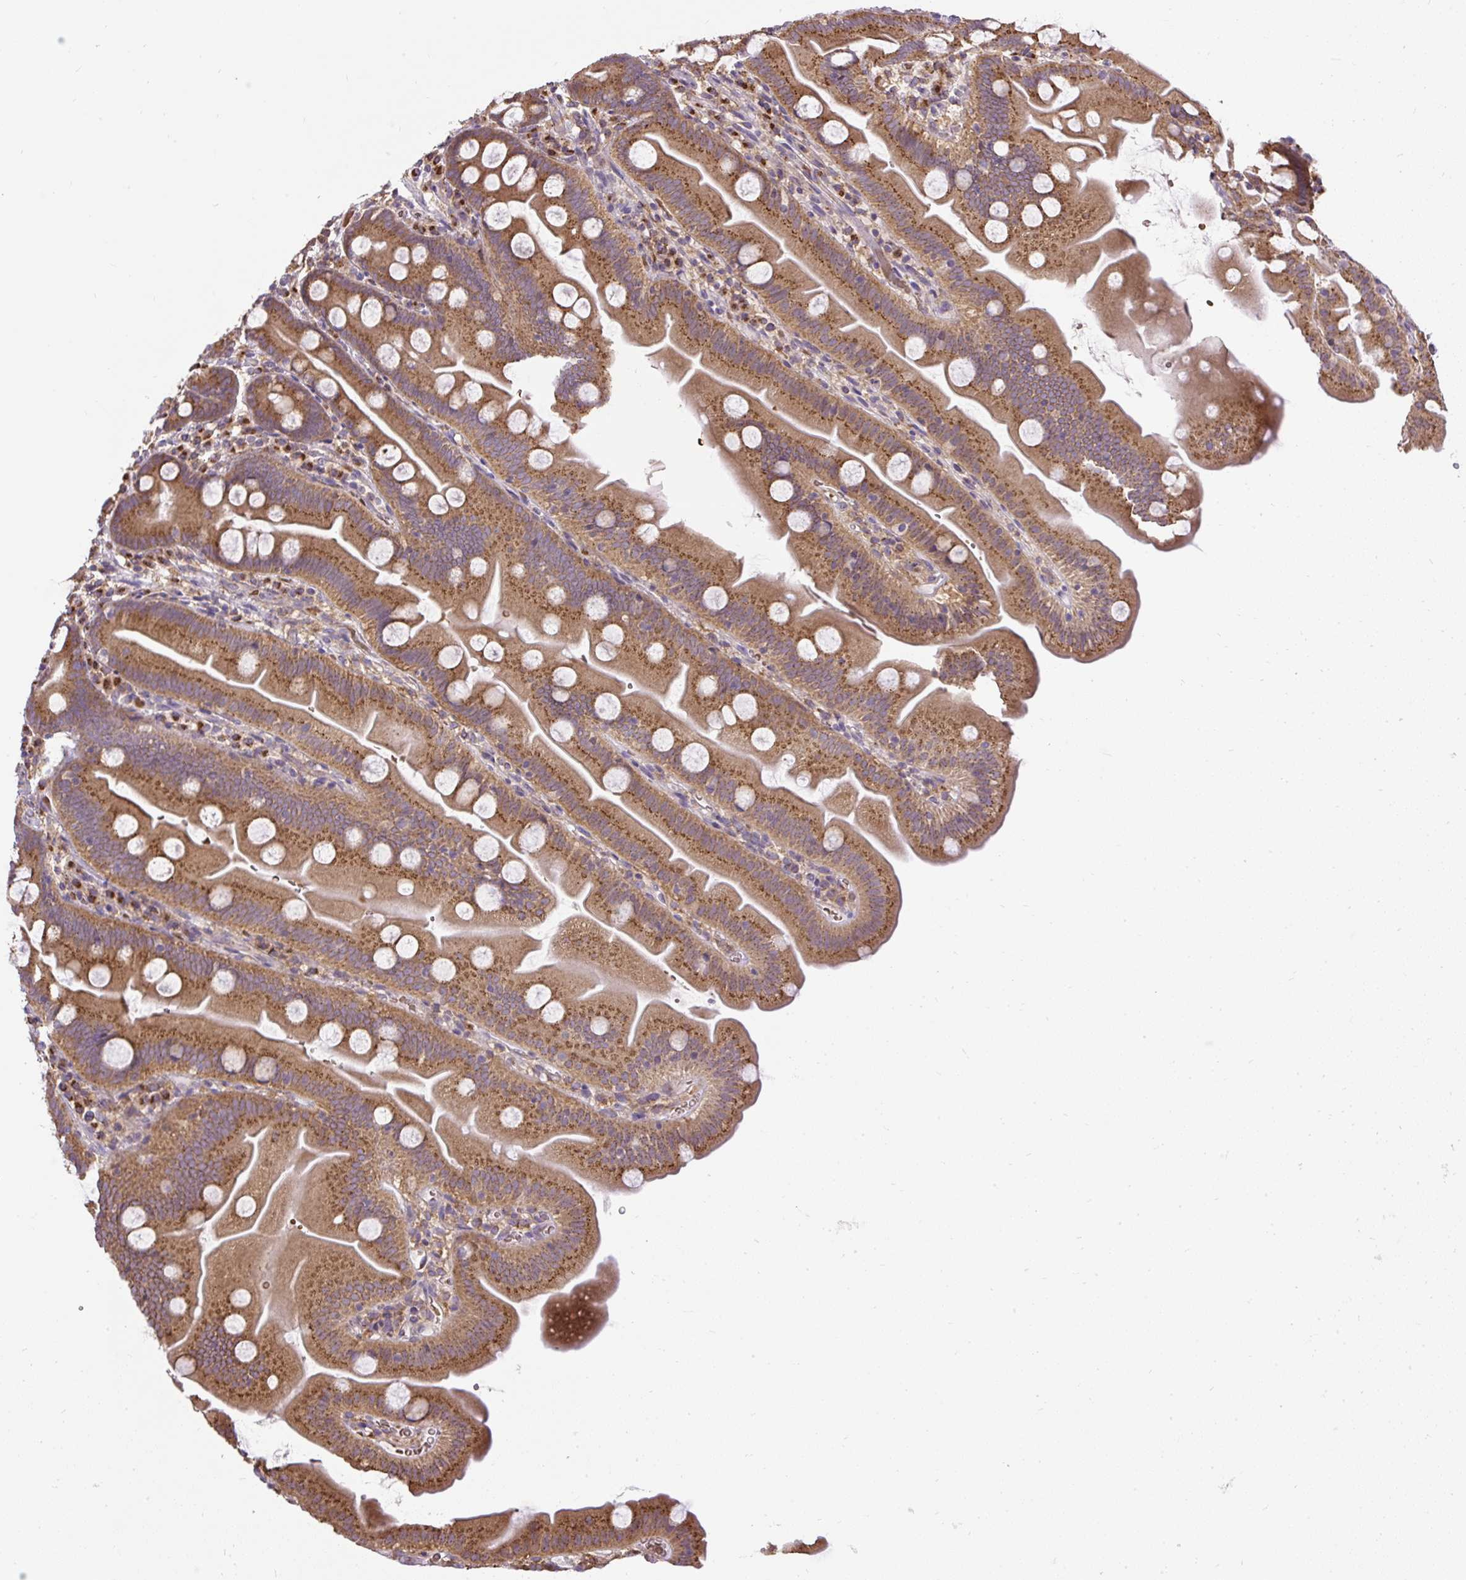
{"staining": {"intensity": "moderate", "quantity": ">75%", "location": "cytoplasmic/membranous"}, "tissue": "small intestine", "cell_type": "Glandular cells", "image_type": "normal", "snomed": [{"axis": "morphology", "description": "Normal tissue, NOS"}, {"axis": "topography", "description": "Small intestine"}], "caption": "The histopathology image displays a brown stain indicating the presence of a protein in the cytoplasmic/membranous of glandular cells in small intestine.", "gene": "SMC4", "patient": {"sex": "female", "age": 68}}